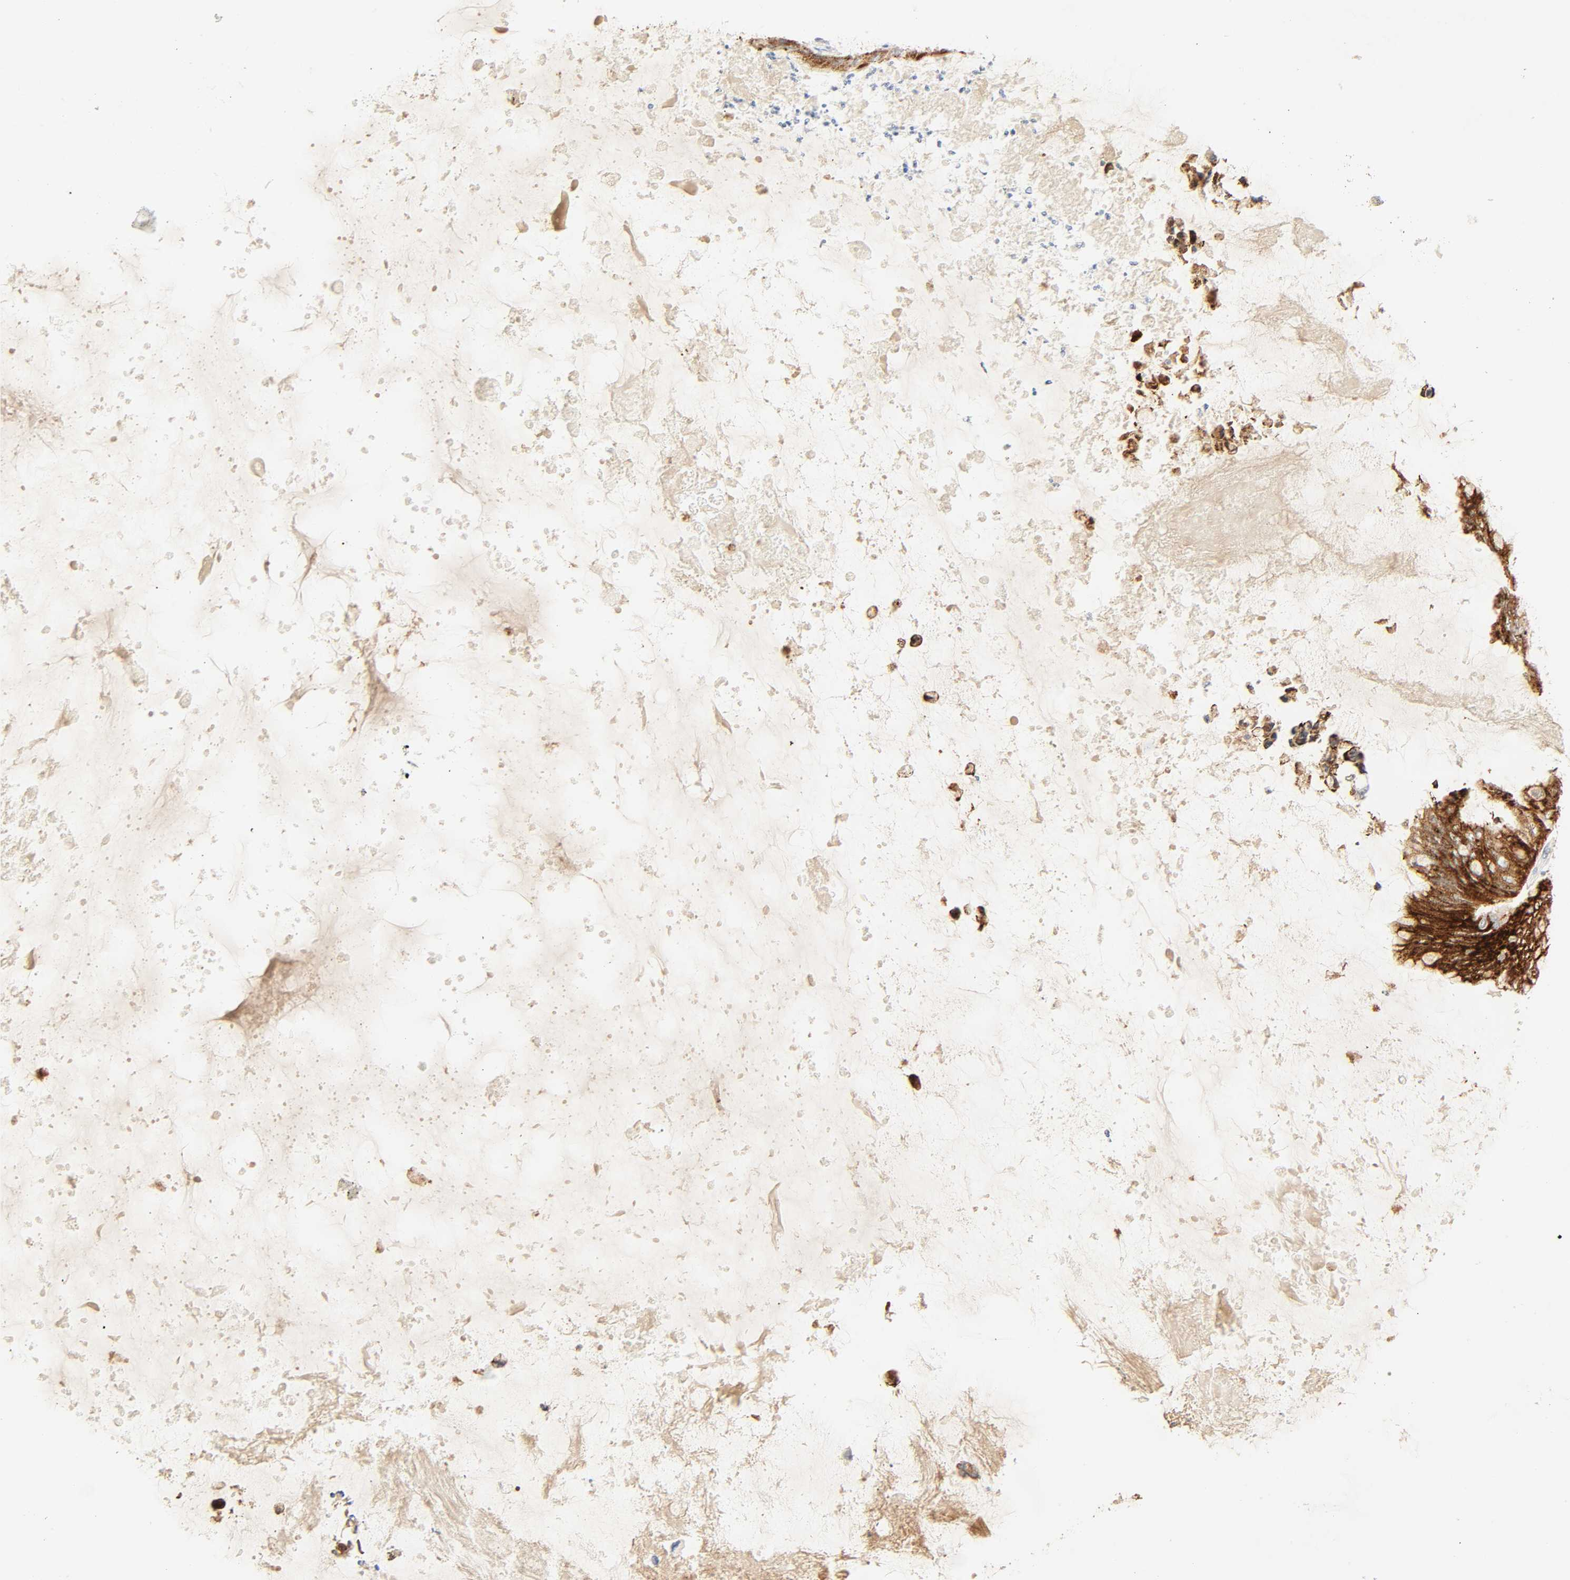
{"staining": {"intensity": "strong", "quantity": ">75%", "location": "cytoplasmic/membranous"}, "tissue": "ovarian cancer", "cell_type": "Tumor cells", "image_type": "cancer", "snomed": [{"axis": "morphology", "description": "Cystadenocarcinoma, mucinous, NOS"}, {"axis": "topography", "description": "Ovary"}], "caption": "Brown immunohistochemical staining in ovarian cancer demonstrates strong cytoplasmic/membranous positivity in approximately >75% of tumor cells.", "gene": "CAMK2A", "patient": {"sex": "female", "age": 80}}